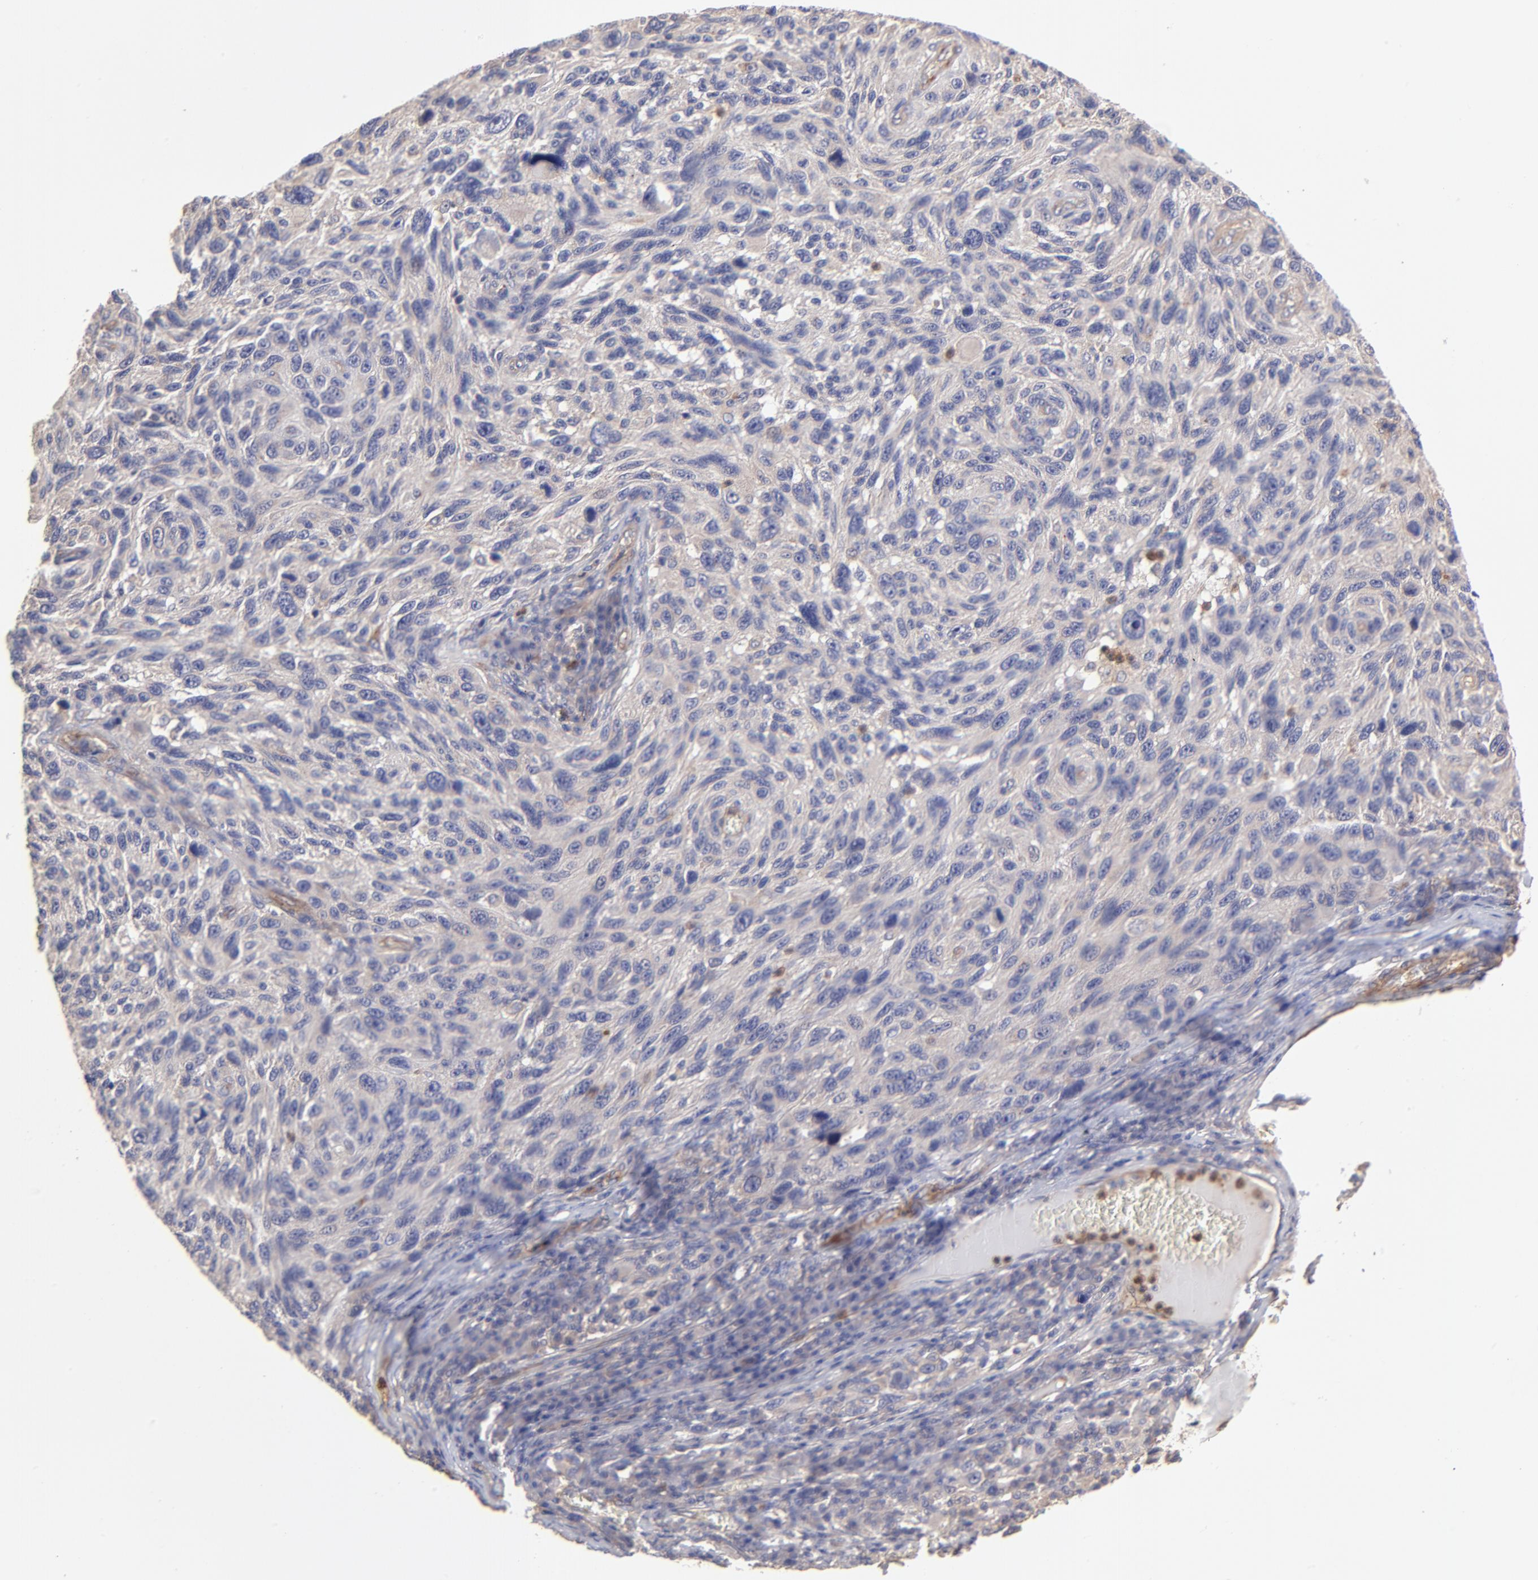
{"staining": {"intensity": "negative", "quantity": "none", "location": "none"}, "tissue": "melanoma", "cell_type": "Tumor cells", "image_type": "cancer", "snomed": [{"axis": "morphology", "description": "Malignant melanoma, NOS"}, {"axis": "topography", "description": "Skin"}], "caption": "A histopathology image of human malignant melanoma is negative for staining in tumor cells. (DAB immunohistochemistry (IHC), high magnification).", "gene": "ASB7", "patient": {"sex": "male", "age": 53}}